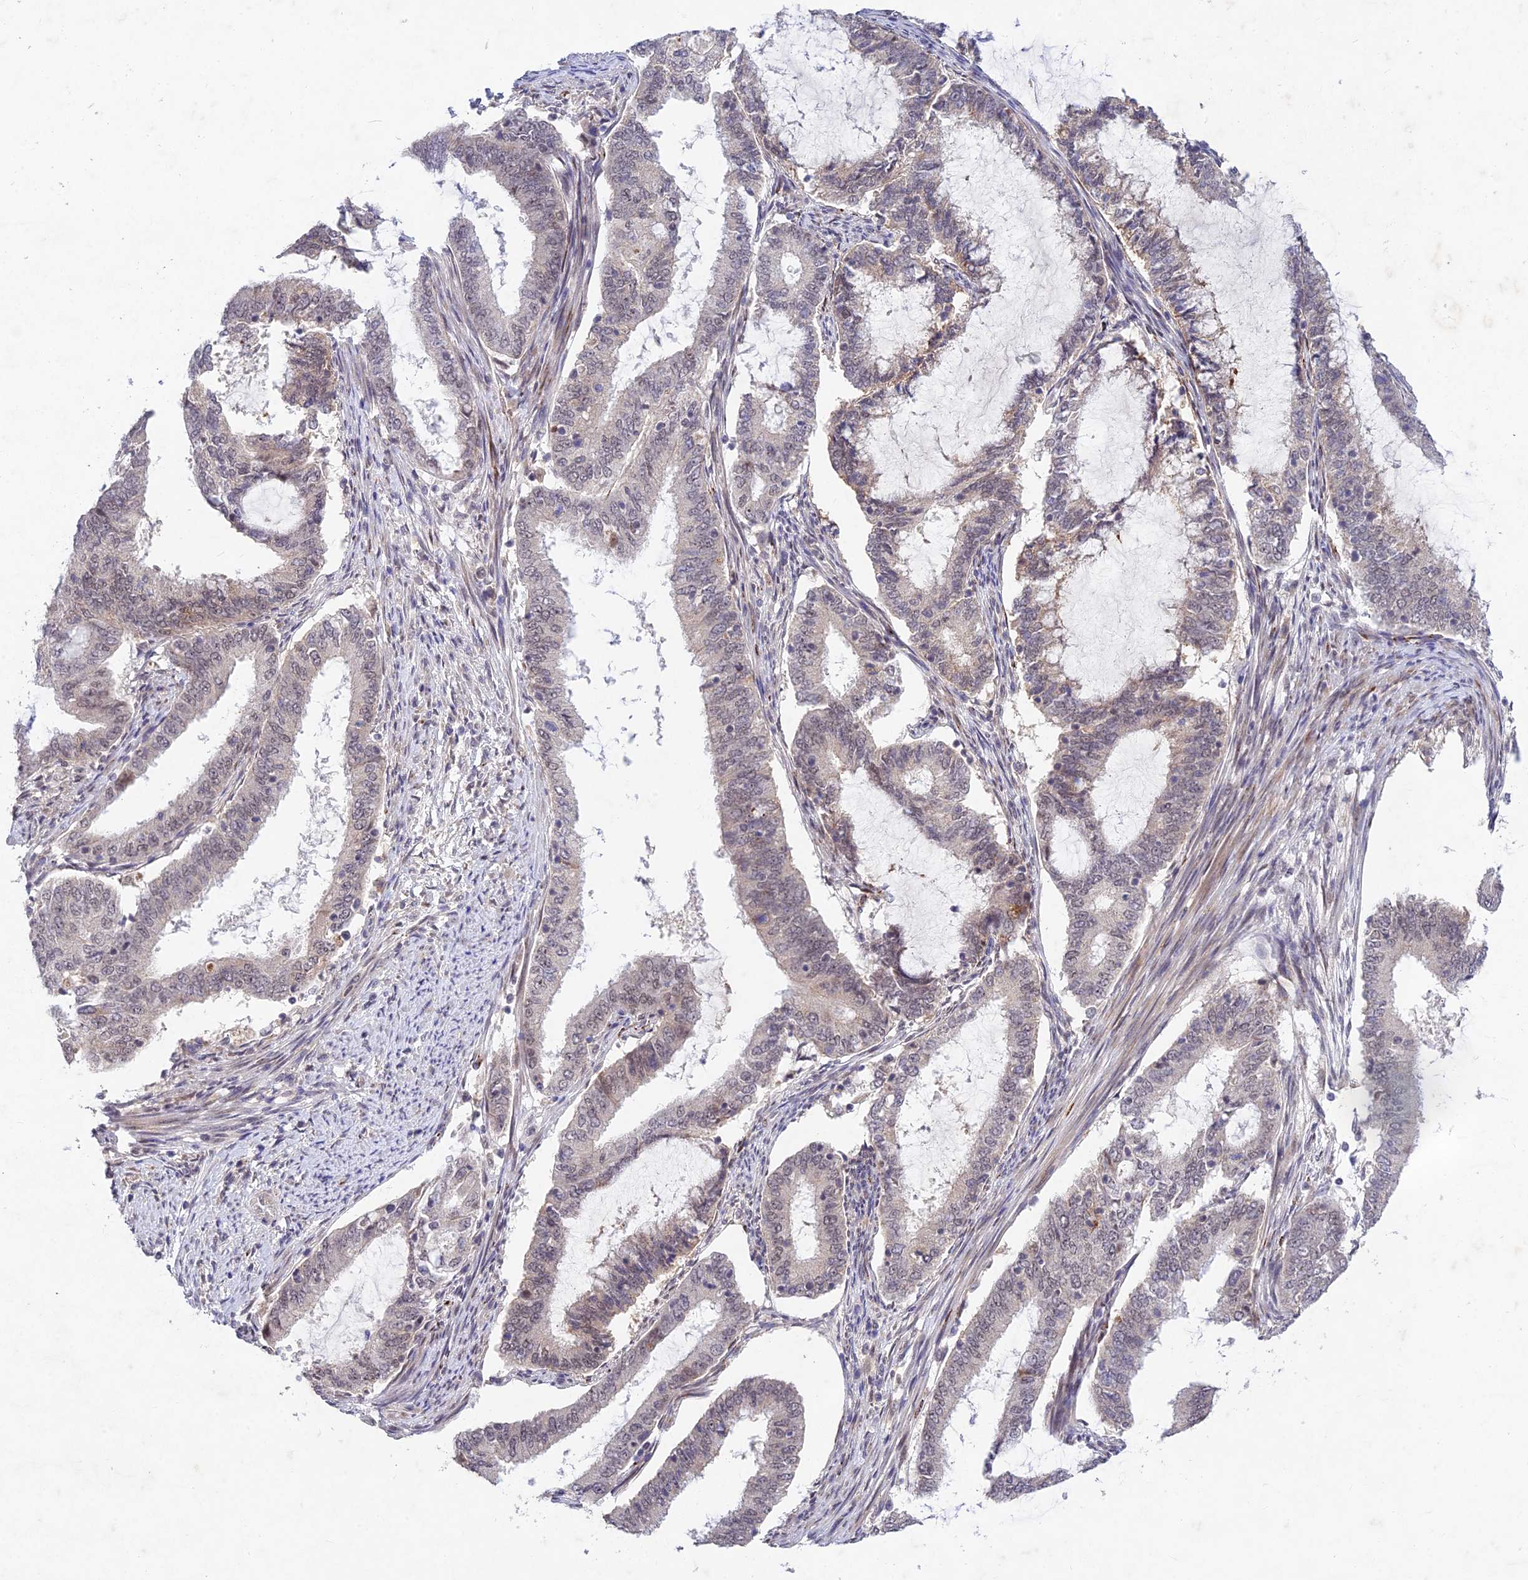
{"staining": {"intensity": "negative", "quantity": "none", "location": "none"}, "tissue": "endometrial cancer", "cell_type": "Tumor cells", "image_type": "cancer", "snomed": [{"axis": "morphology", "description": "Adenocarcinoma, NOS"}, {"axis": "topography", "description": "Endometrium"}], "caption": "Immunohistochemical staining of human endometrial cancer (adenocarcinoma) shows no significant expression in tumor cells.", "gene": "RAVER1", "patient": {"sex": "female", "age": 51}}